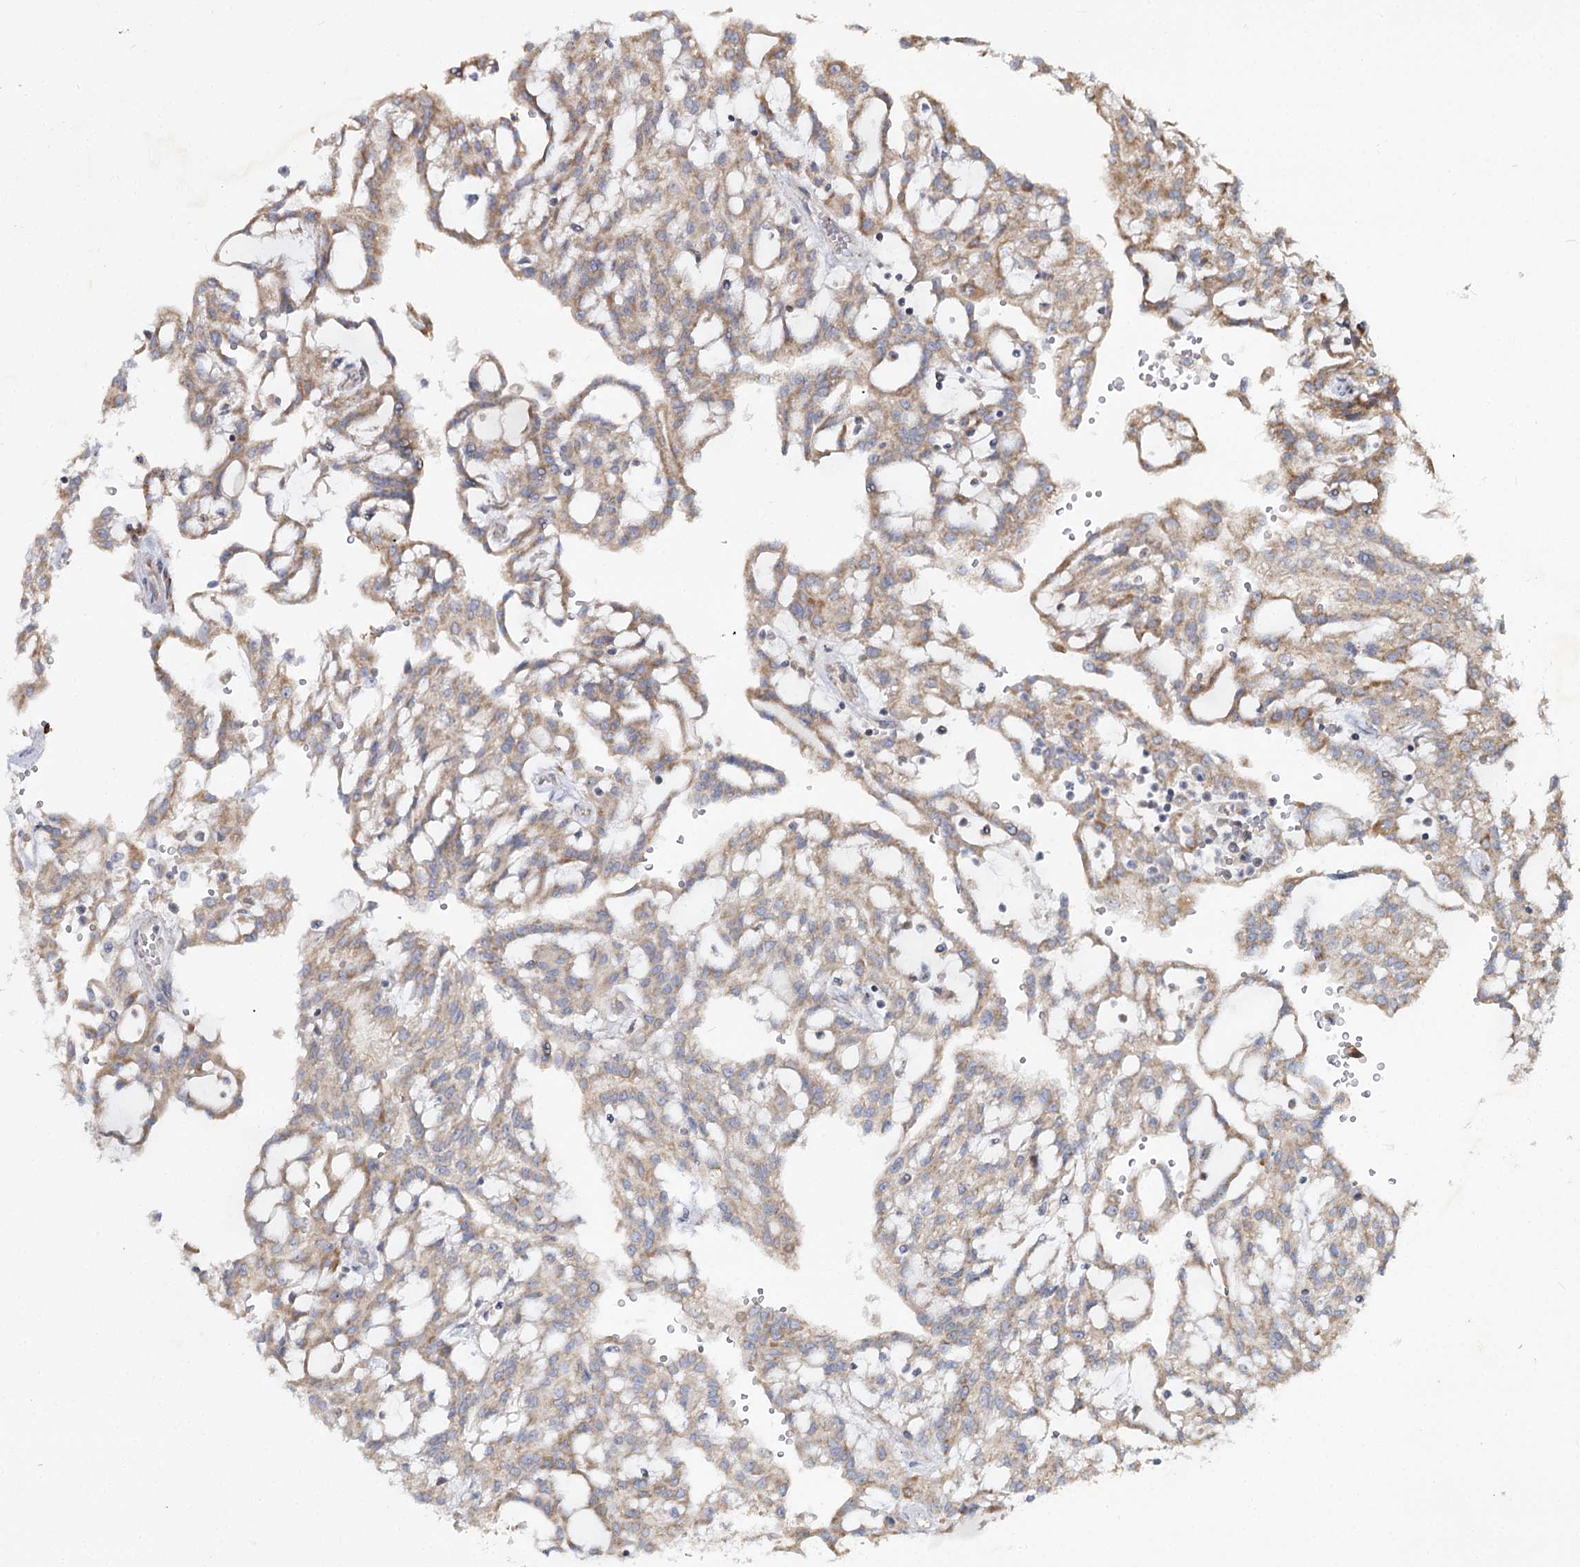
{"staining": {"intensity": "moderate", "quantity": ">75%", "location": "cytoplasmic/membranous"}, "tissue": "renal cancer", "cell_type": "Tumor cells", "image_type": "cancer", "snomed": [{"axis": "morphology", "description": "Adenocarcinoma, NOS"}, {"axis": "topography", "description": "Kidney"}], "caption": "A brown stain shows moderate cytoplasmic/membranous staining of a protein in human renal cancer tumor cells.", "gene": "ACOX2", "patient": {"sex": "male", "age": 63}}